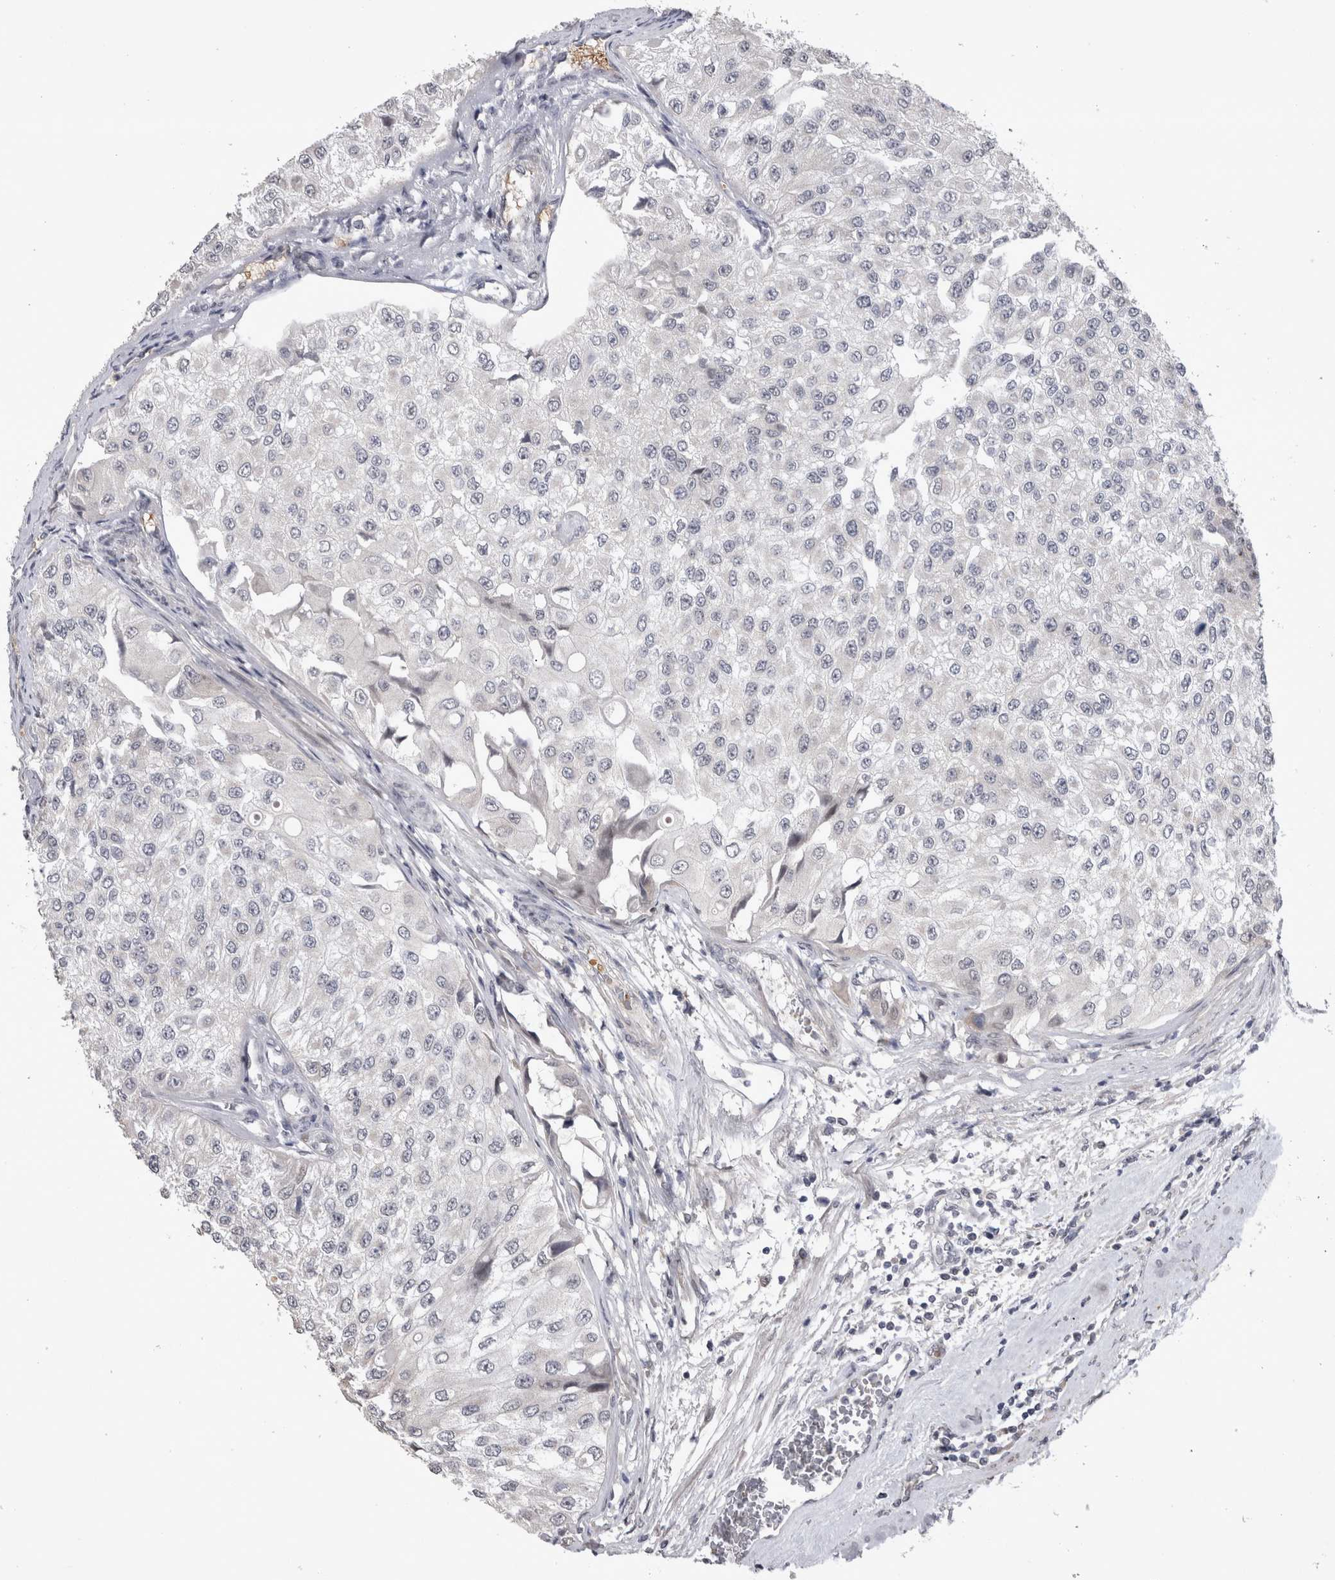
{"staining": {"intensity": "negative", "quantity": "none", "location": "none"}, "tissue": "urothelial cancer", "cell_type": "Tumor cells", "image_type": "cancer", "snomed": [{"axis": "morphology", "description": "Urothelial carcinoma, High grade"}, {"axis": "topography", "description": "Kidney"}, {"axis": "topography", "description": "Urinary bladder"}], "caption": "IHC of human urothelial cancer exhibits no positivity in tumor cells.", "gene": "IFI44", "patient": {"sex": "male", "age": 77}}